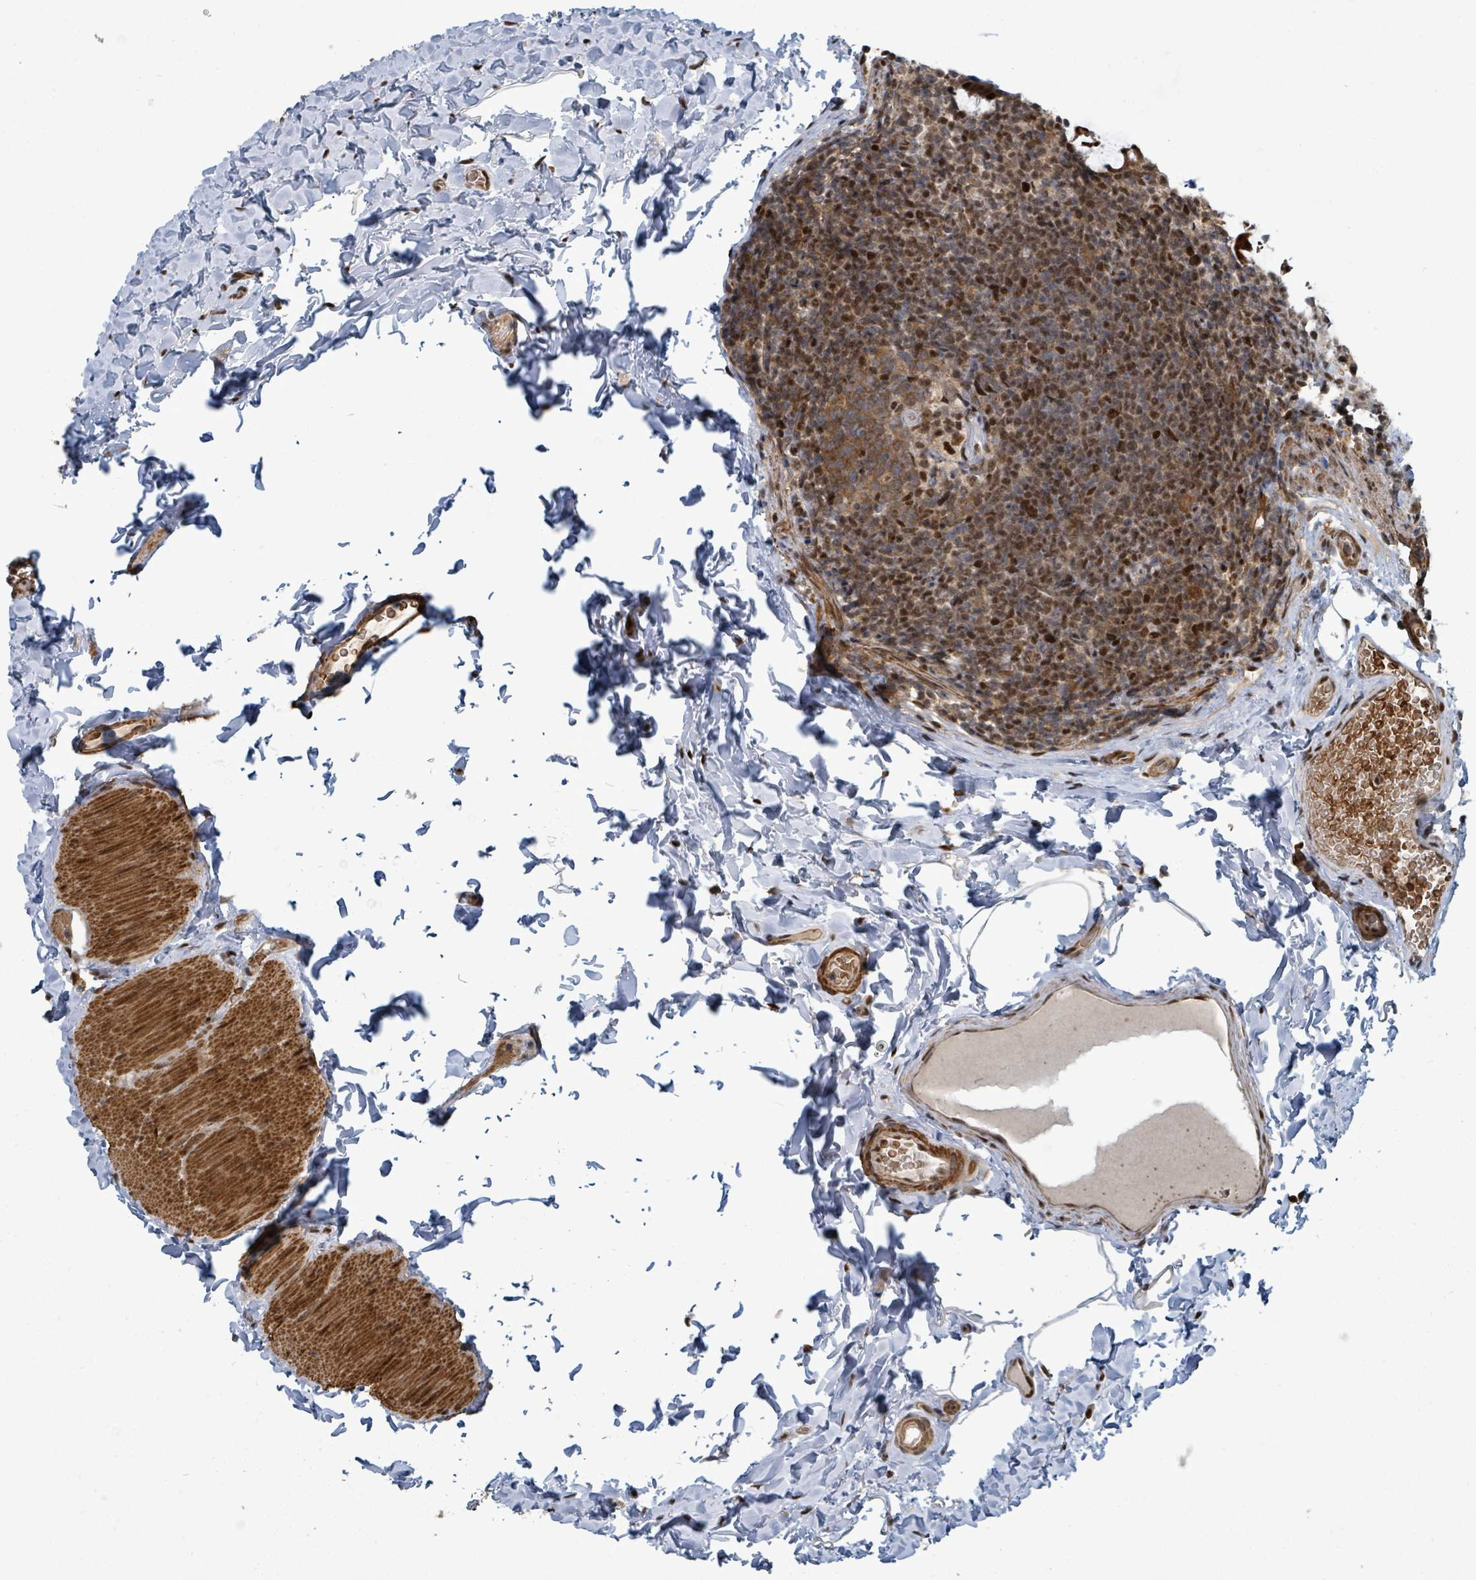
{"staining": {"intensity": "moderate", "quantity": ">75%", "location": "cytoplasmic/membranous,nuclear"}, "tissue": "colon", "cell_type": "Endothelial cells", "image_type": "normal", "snomed": [{"axis": "morphology", "description": "Normal tissue, NOS"}, {"axis": "topography", "description": "Colon"}], "caption": "Immunohistochemistry (IHC) of unremarkable human colon shows medium levels of moderate cytoplasmic/membranous,nuclear positivity in about >75% of endothelial cells.", "gene": "TRDMT1", "patient": {"sex": "male", "age": 46}}